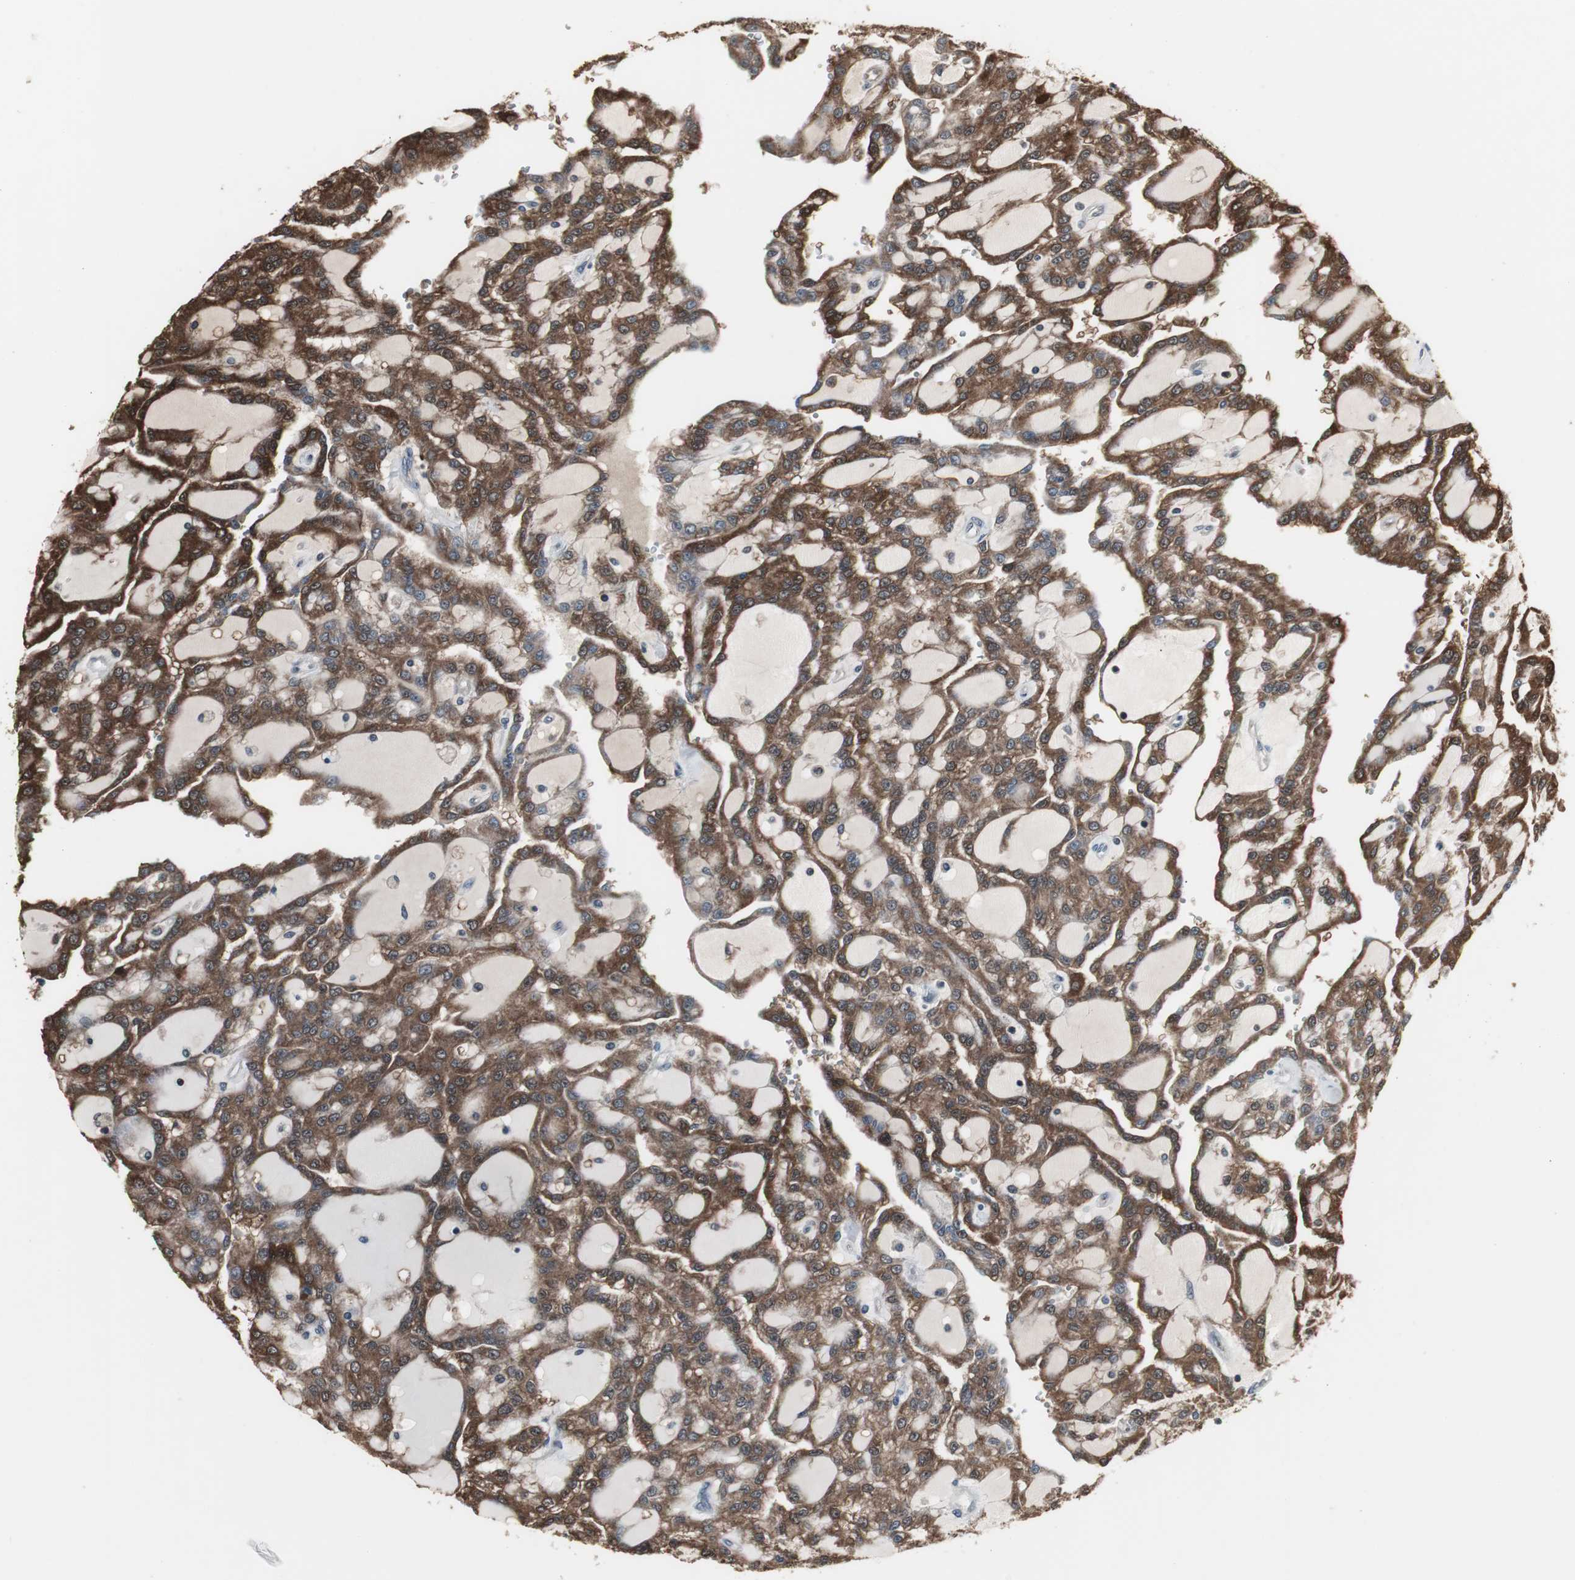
{"staining": {"intensity": "strong", "quantity": ">75%", "location": "cytoplasmic/membranous"}, "tissue": "renal cancer", "cell_type": "Tumor cells", "image_type": "cancer", "snomed": [{"axis": "morphology", "description": "Adenocarcinoma, NOS"}, {"axis": "topography", "description": "Kidney"}], "caption": "DAB (3,3'-diaminobenzidine) immunohistochemical staining of renal cancer reveals strong cytoplasmic/membranous protein expression in approximately >75% of tumor cells.", "gene": "ZSCAN22", "patient": {"sex": "male", "age": 63}}